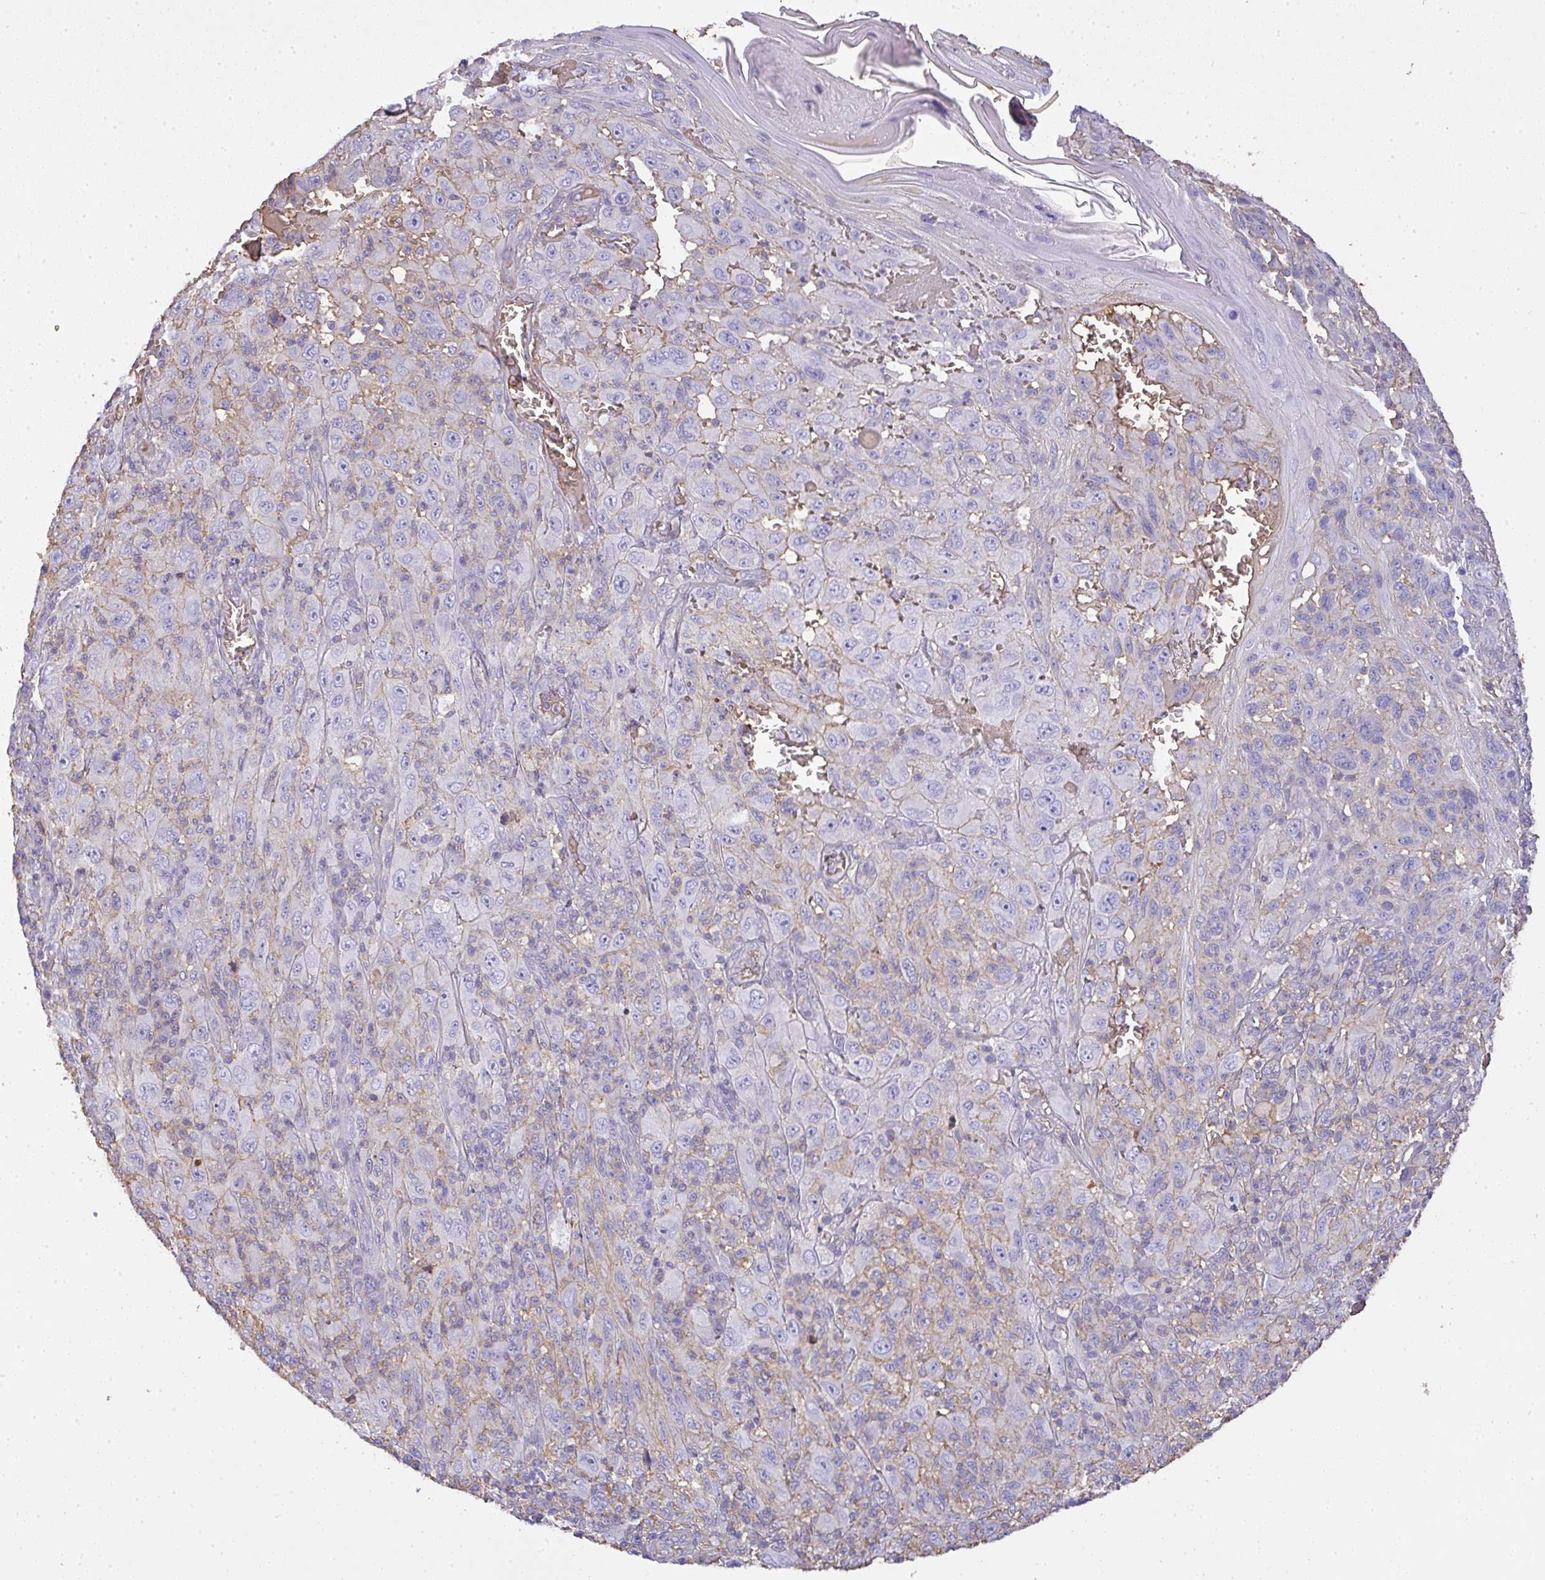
{"staining": {"intensity": "negative", "quantity": "none", "location": "none"}, "tissue": "melanoma", "cell_type": "Tumor cells", "image_type": "cancer", "snomed": [{"axis": "morphology", "description": "Malignant melanoma, NOS"}, {"axis": "topography", "description": "Skin"}], "caption": "IHC micrograph of melanoma stained for a protein (brown), which shows no expression in tumor cells.", "gene": "SMYD5", "patient": {"sex": "female", "age": 91}}